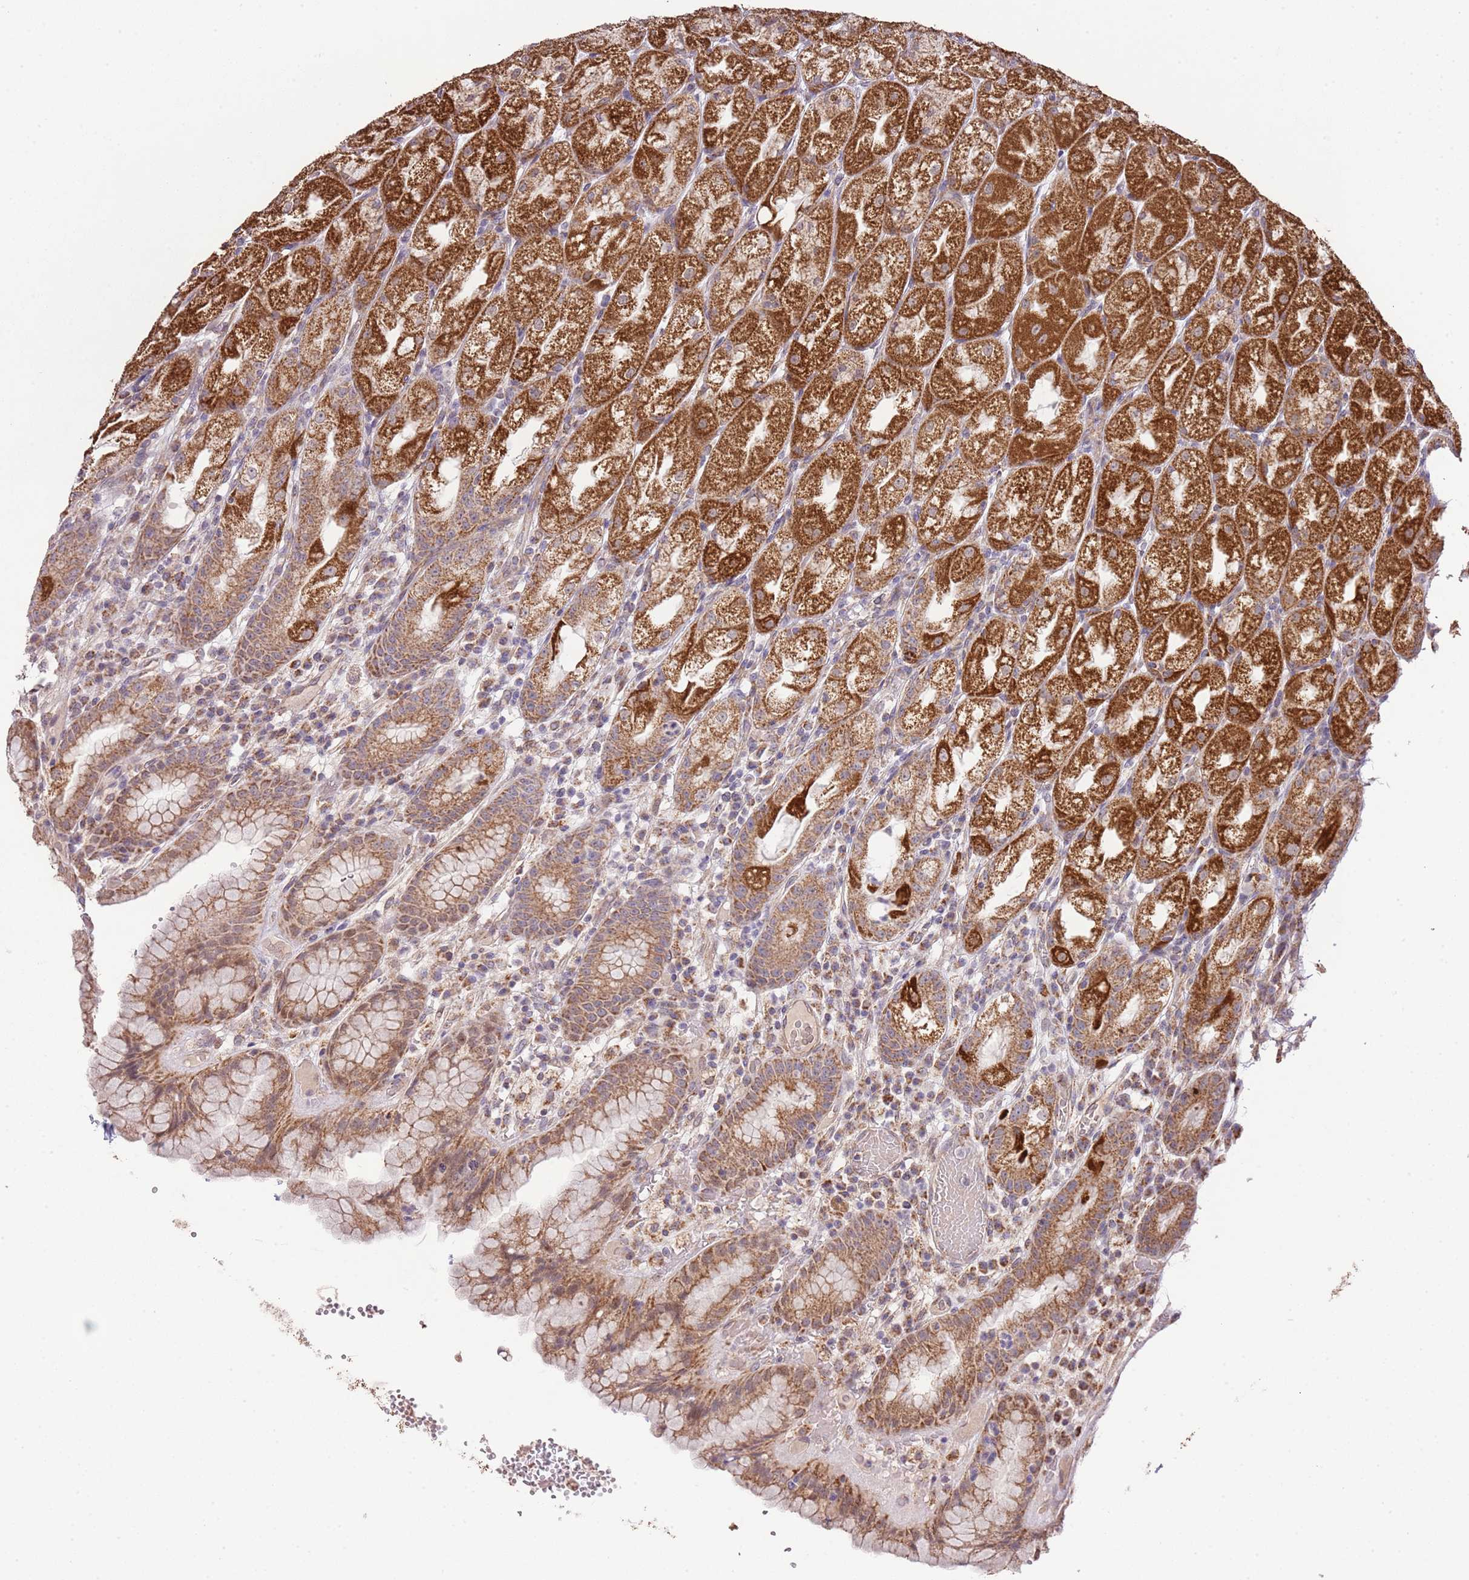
{"staining": {"intensity": "strong", "quantity": ">75%", "location": "cytoplasmic/membranous"}, "tissue": "stomach", "cell_type": "Glandular cells", "image_type": "normal", "snomed": [{"axis": "morphology", "description": "Normal tissue, NOS"}, {"axis": "topography", "description": "Stomach, upper"}], "caption": "Immunohistochemical staining of benign stomach exhibits high levels of strong cytoplasmic/membranous staining in approximately >75% of glandular cells. The staining was performed using DAB, with brown indicating positive protein expression. Nuclei are stained blue with hematoxylin.", "gene": "IVD", "patient": {"sex": "male", "age": 52}}